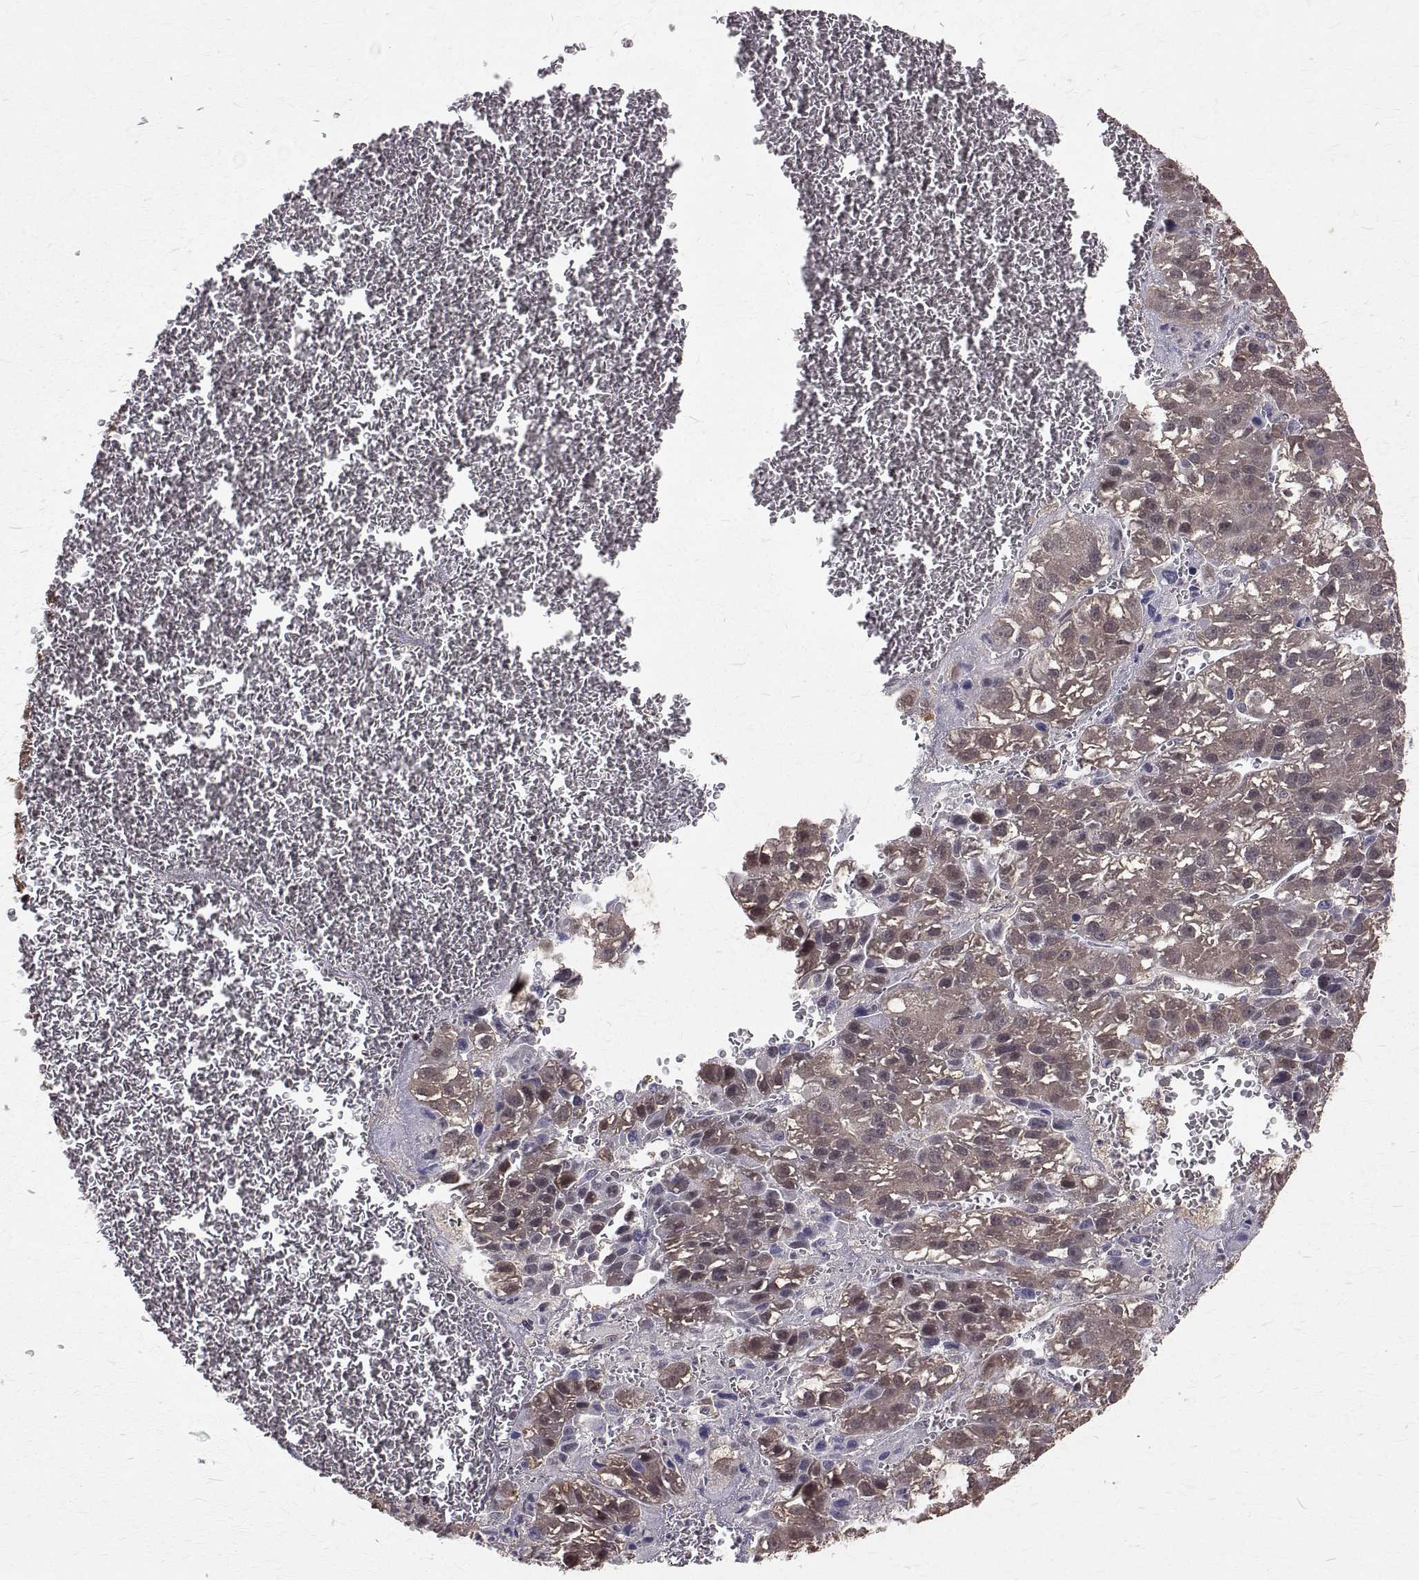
{"staining": {"intensity": "weak", "quantity": "25%-75%", "location": "cytoplasmic/membranous,nuclear"}, "tissue": "liver cancer", "cell_type": "Tumor cells", "image_type": "cancer", "snomed": [{"axis": "morphology", "description": "Carcinoma, Hepatocellular, NOS"}, {"axis": "topography", "description": "Liver"}], "caption": "Liver hepatocellular carcinoma stained for a protein (brown) reveals weak cytoplasmic/membranous and nuclear positive positivity in approximately 25%-75% of tumor cells.", "gene": "NIF3L1", "patient": {"sex": "female", "age": 70}}